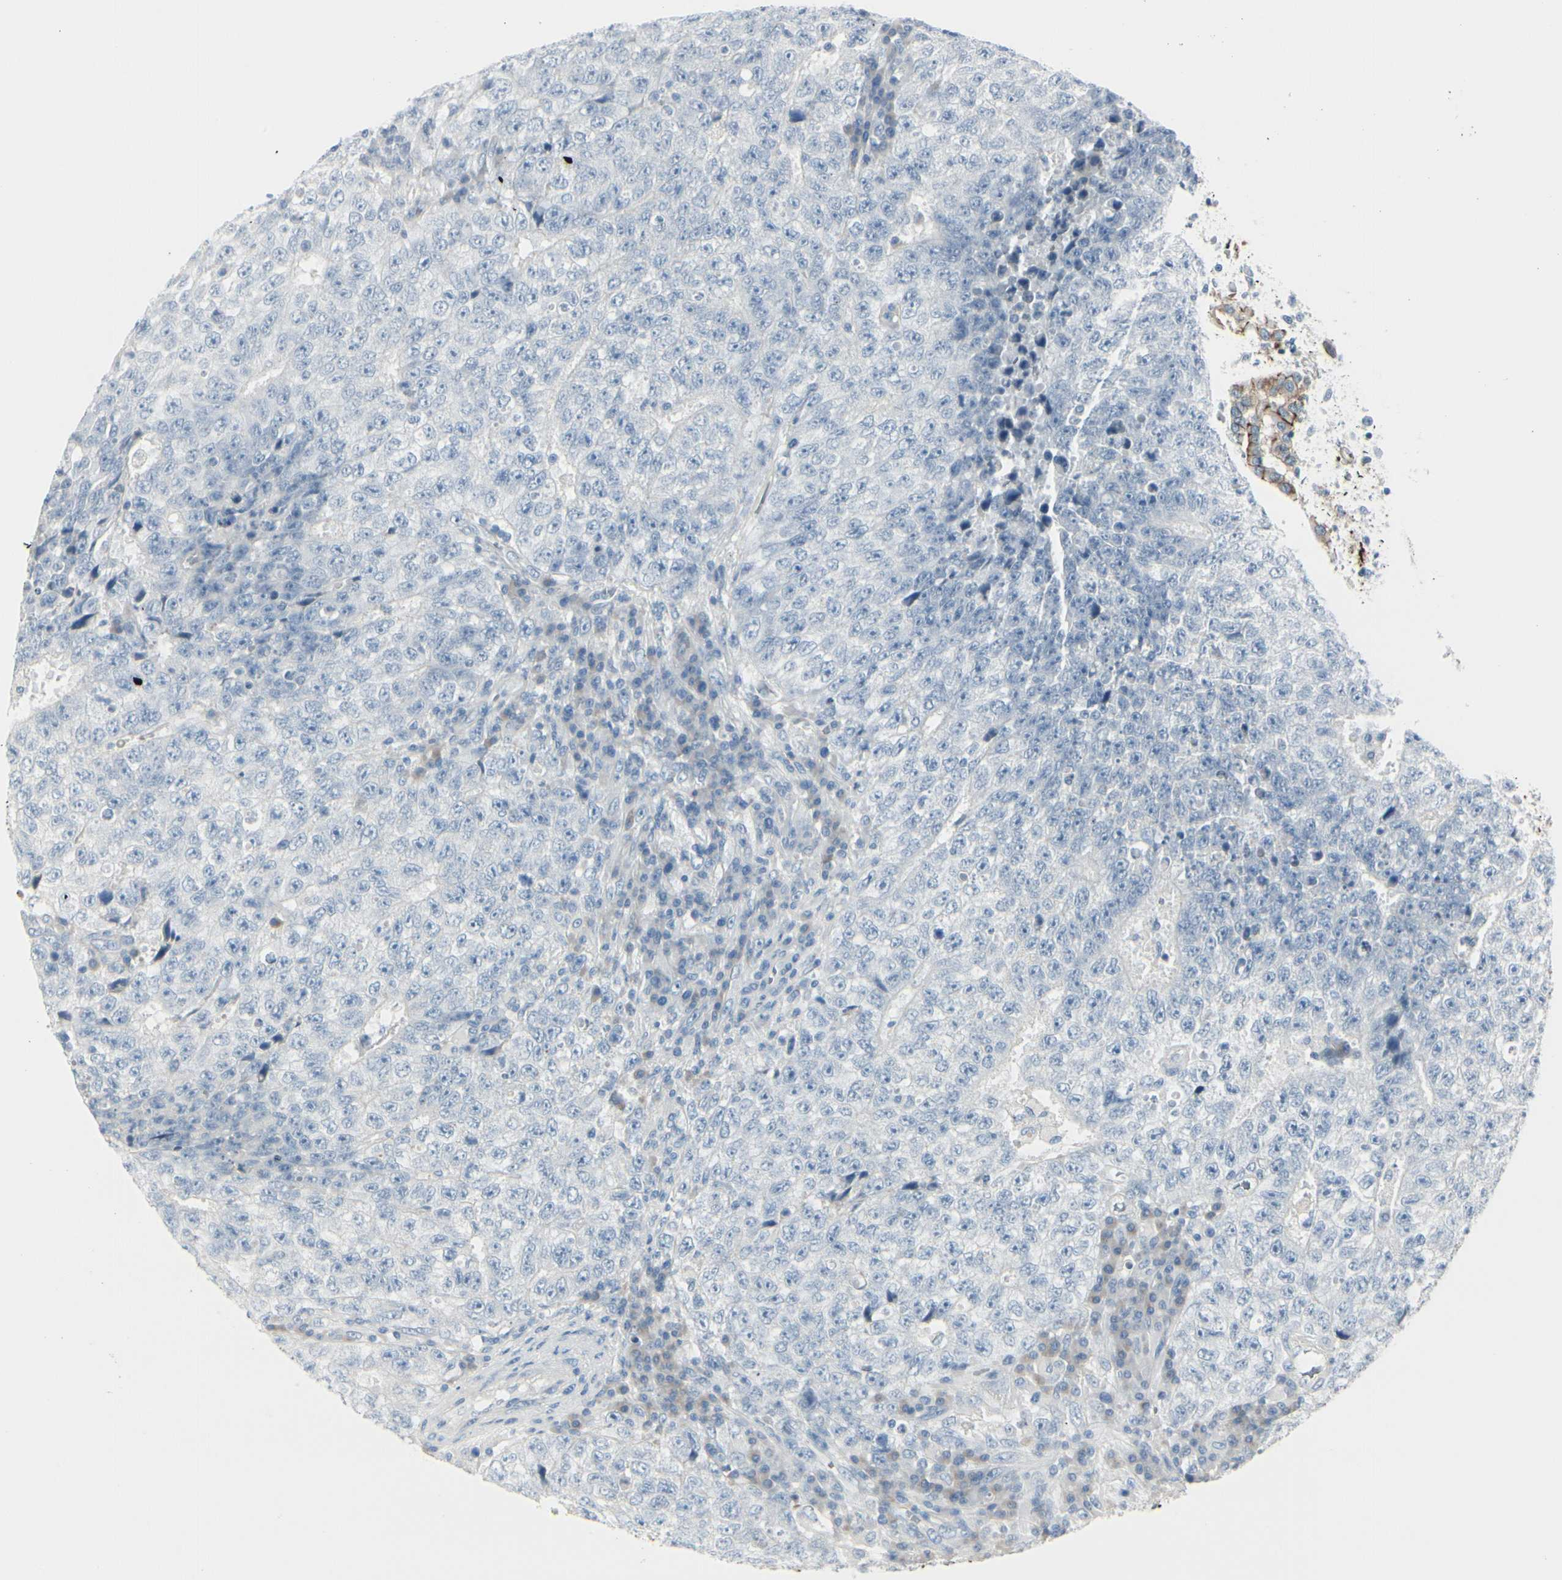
{"staining": {"intensity": "negative", "quantity": "none", "location": "none"}, "tissue": "testis cancer", "cell_type": "Tumor cells", "image_type": "cancer", "snomed": [{"axis": "morphology", "description": "Necrosis, NOS"}, {"axis": "morphology", "description": "Carcinoma, Embryonal, NOS"}, {"axis": "topography", "description": "Testis"}], "caption": "Image shows no significant protein staining in tumor cells of testis cancer (embryonal carcinoma).", "gene": "CDHR5", "patient": {"sex": "male", "age": 19}}